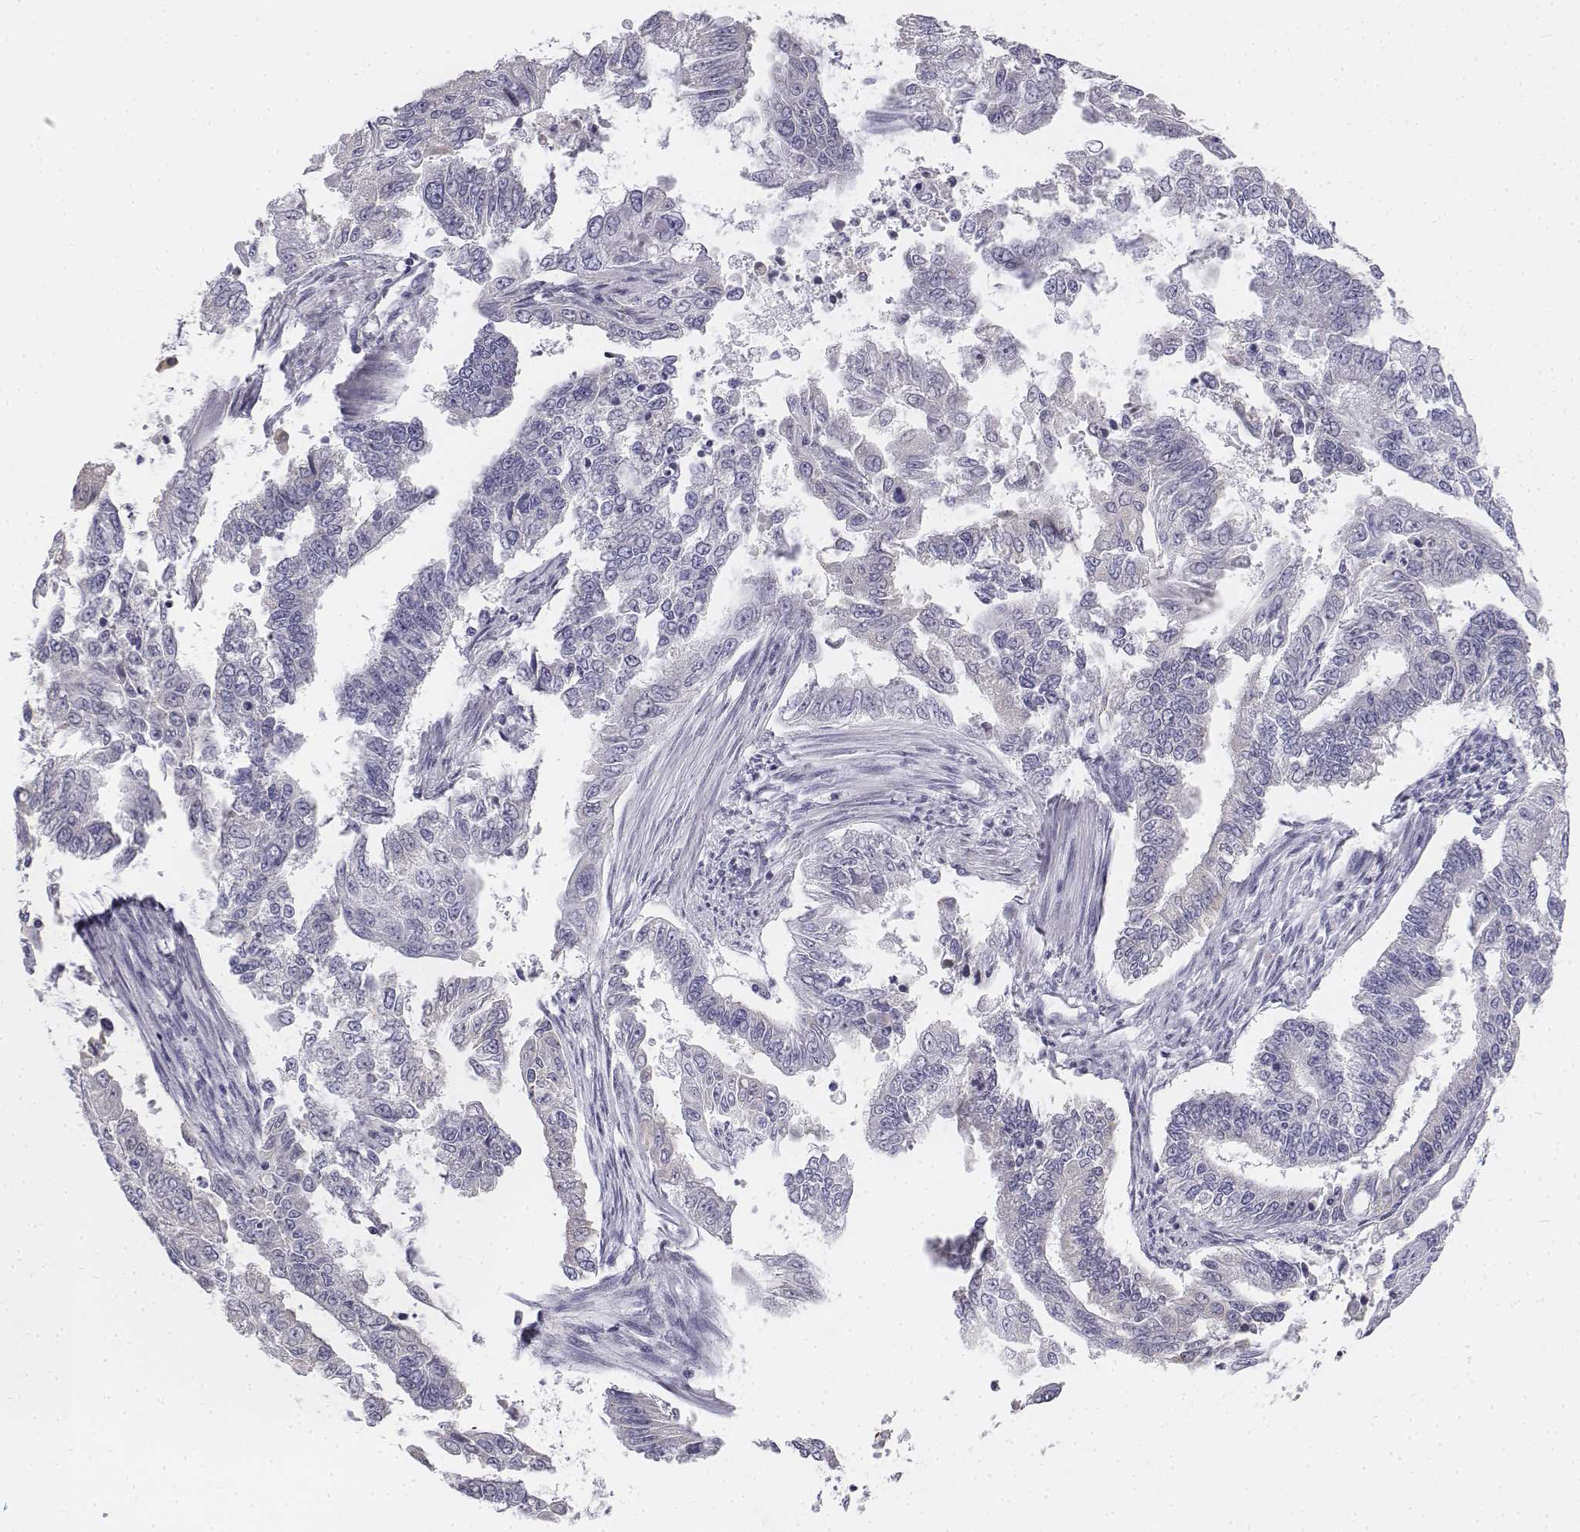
{"staining": {"intensity": "negative", "quantity": "none", "location": "none"}, "tissue": "endometrial cancer", "cell_type": "Tumor cells", "image_type": "cancer", "snomed": [{"axis": "morphology", "description": "Adenocarcinoma, NOS"}, {"axis": "topography", "description": "Uterus"}], "caption": "Immunohistochemical staining of human endometrial adenocarcinoma displays no significant expression in tumor cells.", "gene": "PENK", "patient": {"sex": "female", "age": 59}}